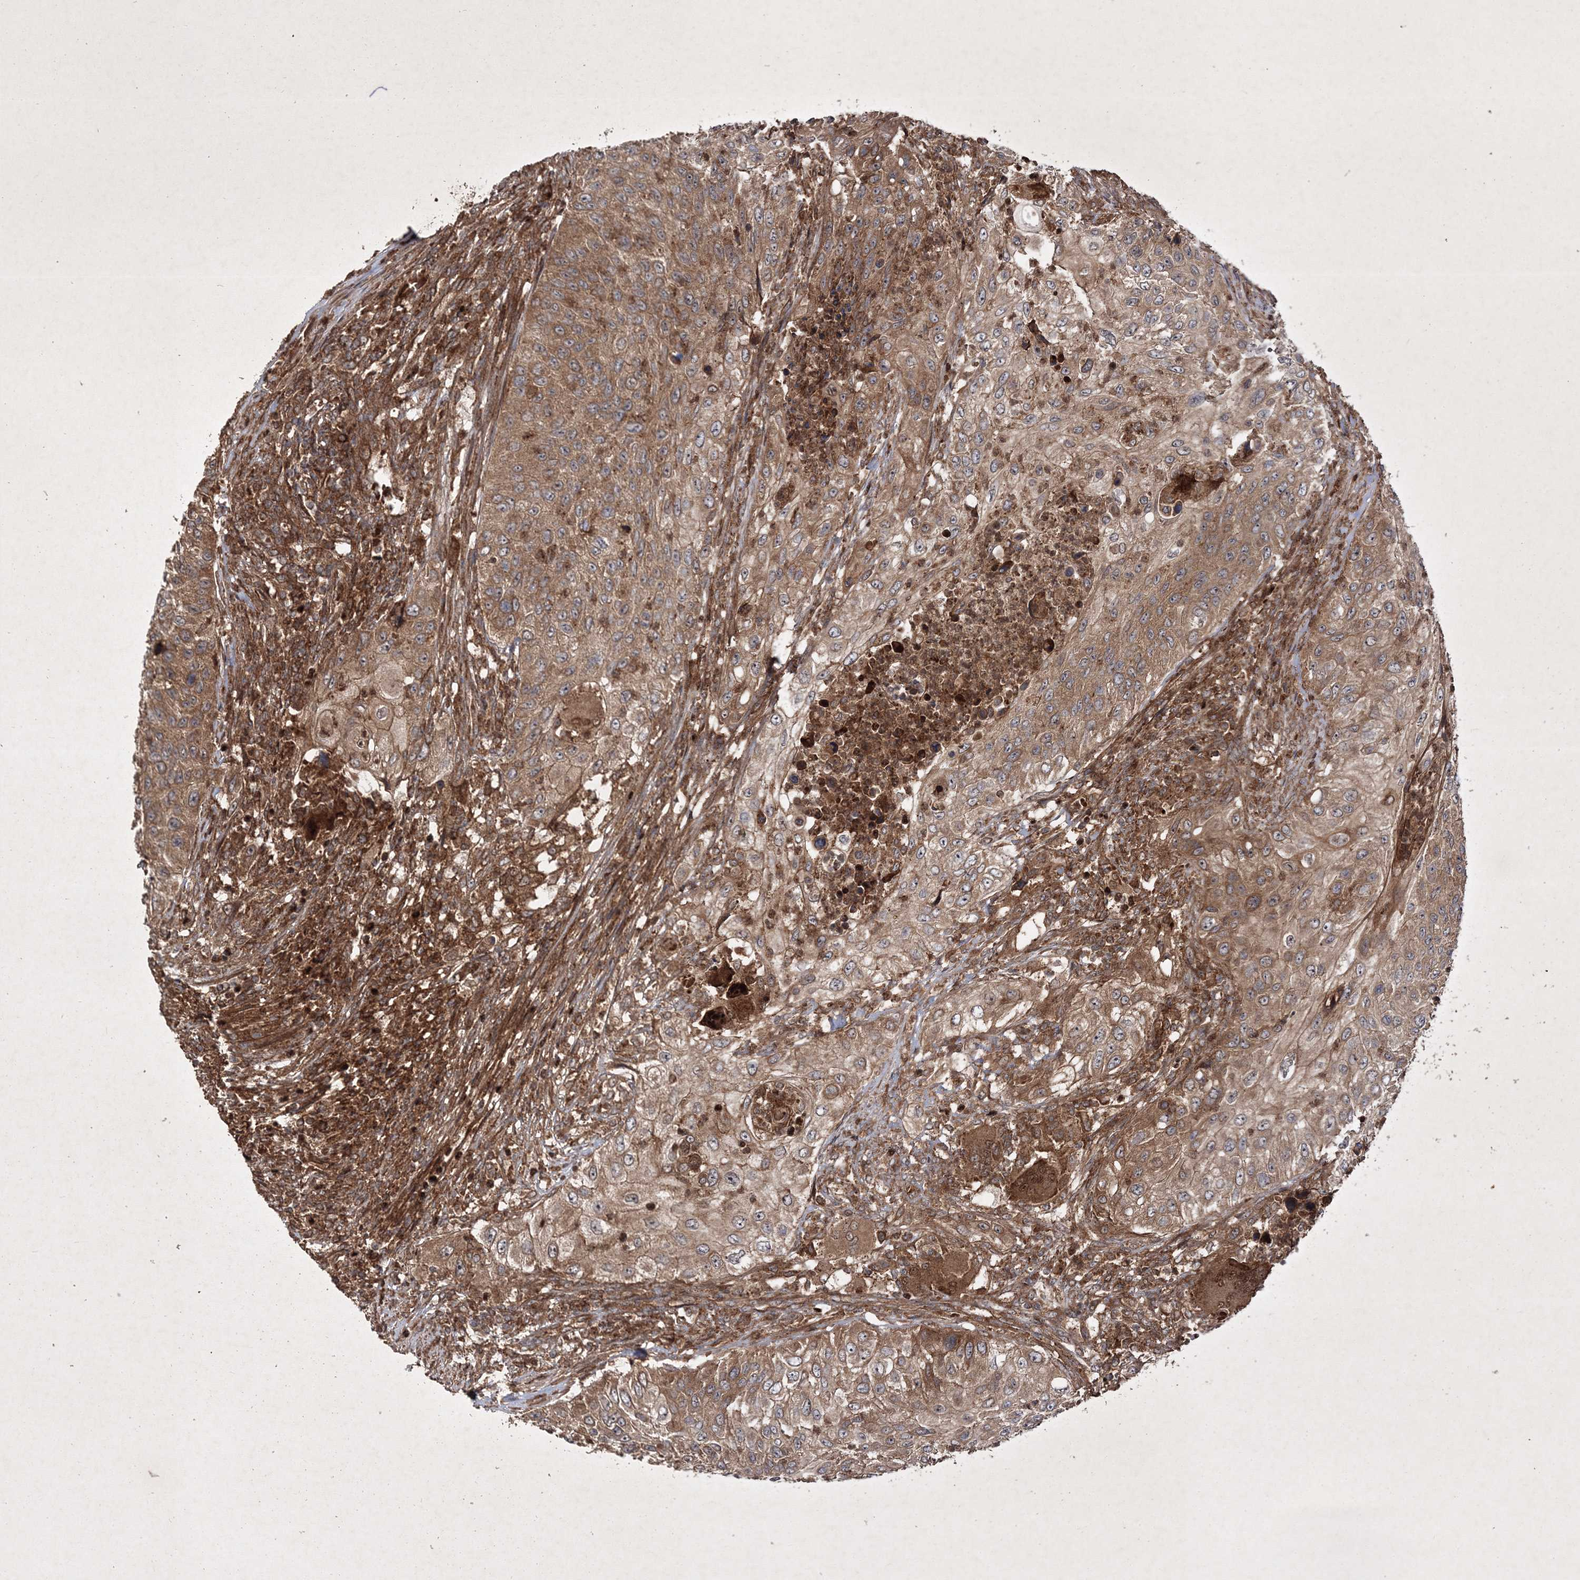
{"staining": {"intensity": "moderate", "quantity": ">75%", "location": "cytoplasmic/membranous"}, "tissue": "urothelial cancer", "cell_type": "Tumor cells", "image_type": "cancer", "snomed": [{"axis": "morphology", "description": "Urothelial carcinoma, High grade"}, {"axis": "topography", "description": "Urinary bladder"}], "caption": "Protein staining of urothelial carcinoma (high-grade) tissue reveals moderate cytoplasmic/membranous expression in about >75% of tumor cells.", "gene": "DNAJC13", "patient": {"sex": "female", "age": 60}}